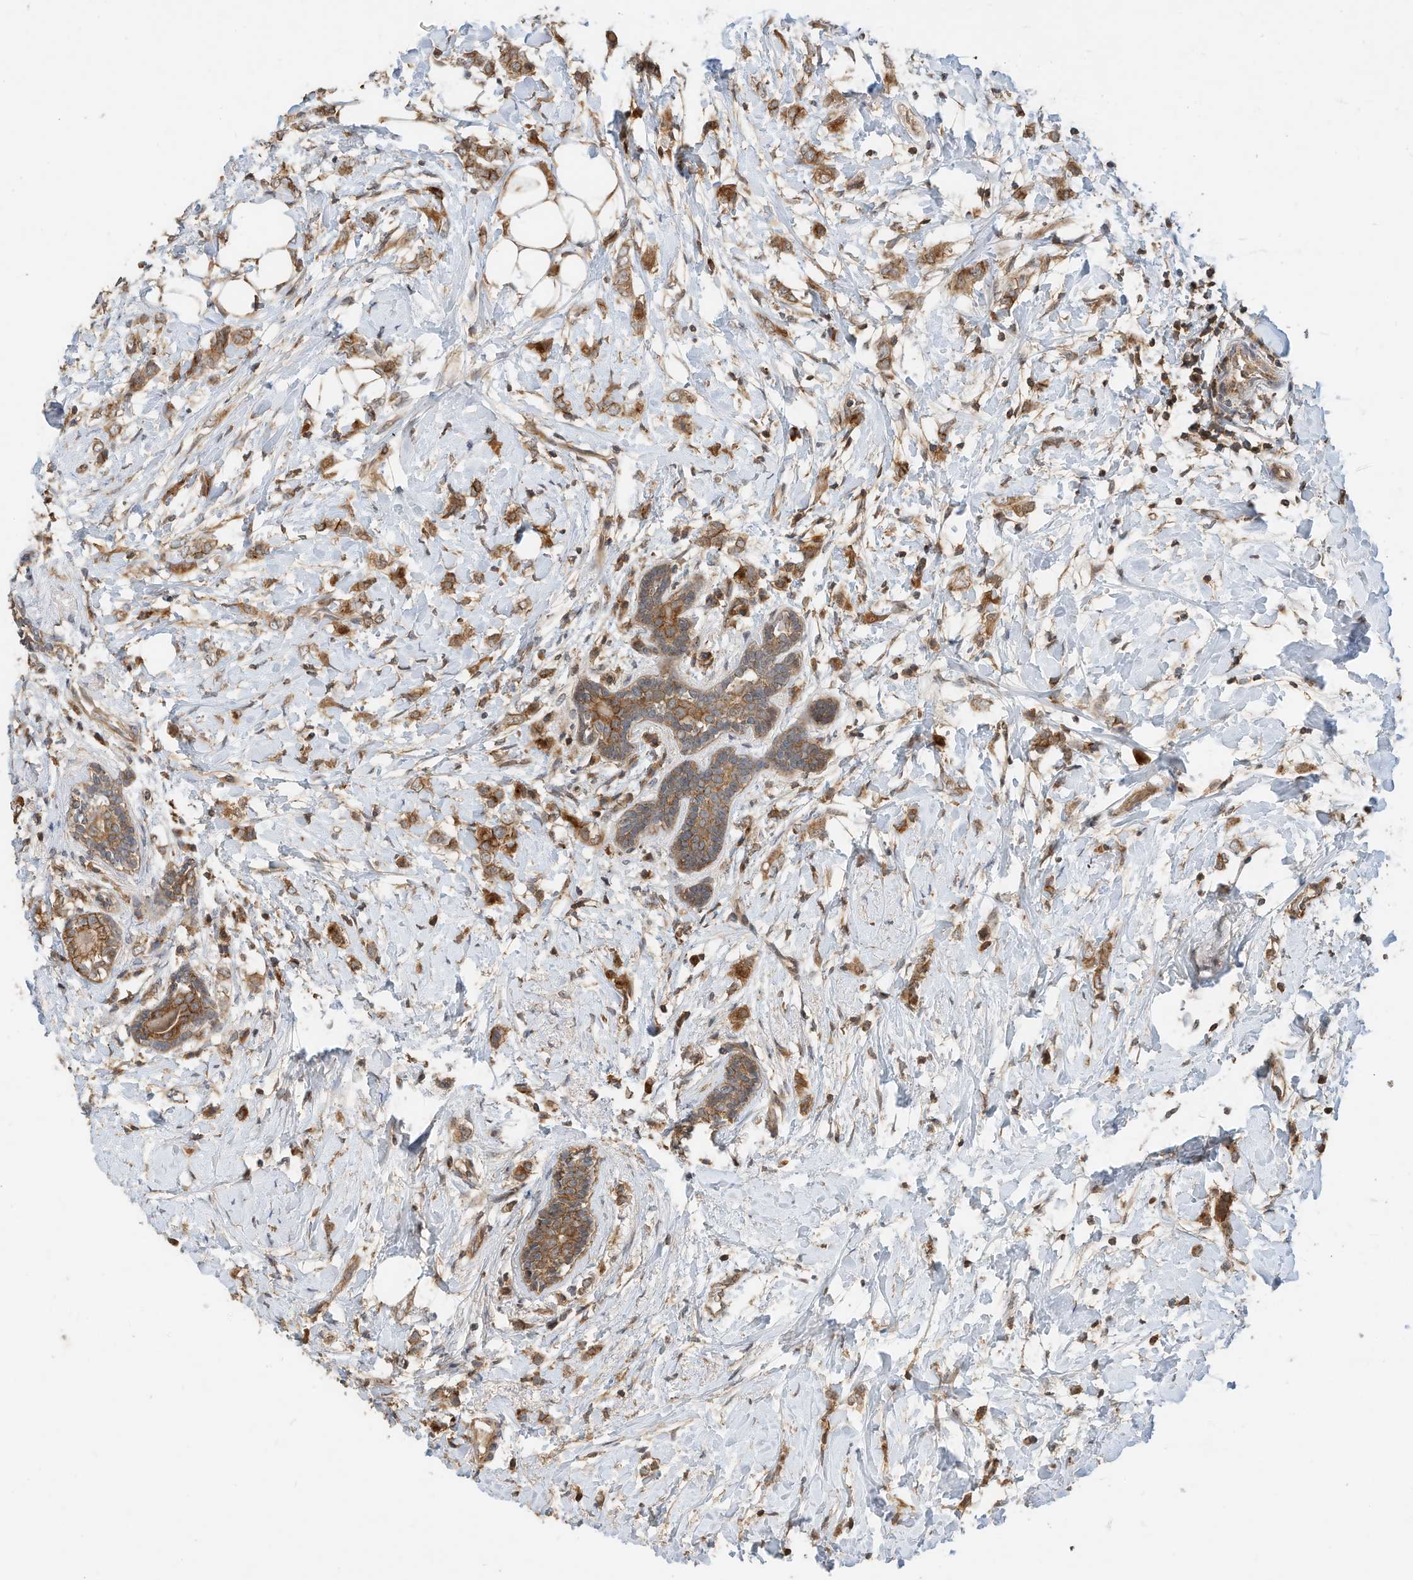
{"staining": {"intensity": "moderate", "quantity": ">75%", "location": "cytoplasmic/membranous"}, "tissue": "breast cancer", "cell_type": "Tumor cells", "image_type": "cancer", "snomed": [{"axis": "morphology", "description": "Normal tissue, NOS"}, {"axis": "morphology", "description": "Lobular carcinoma"}, {"axis": "topography", "description": "Breast"}], "caption": "Breast cancer (lobular carcinoma) stained for a protein (brown) shows moderate cytoplasmic/membranous positive staining in approximately >75% of tumor cells.", "gene": "CPAMD8", "patient": {"sex": "female", "age": 47}}